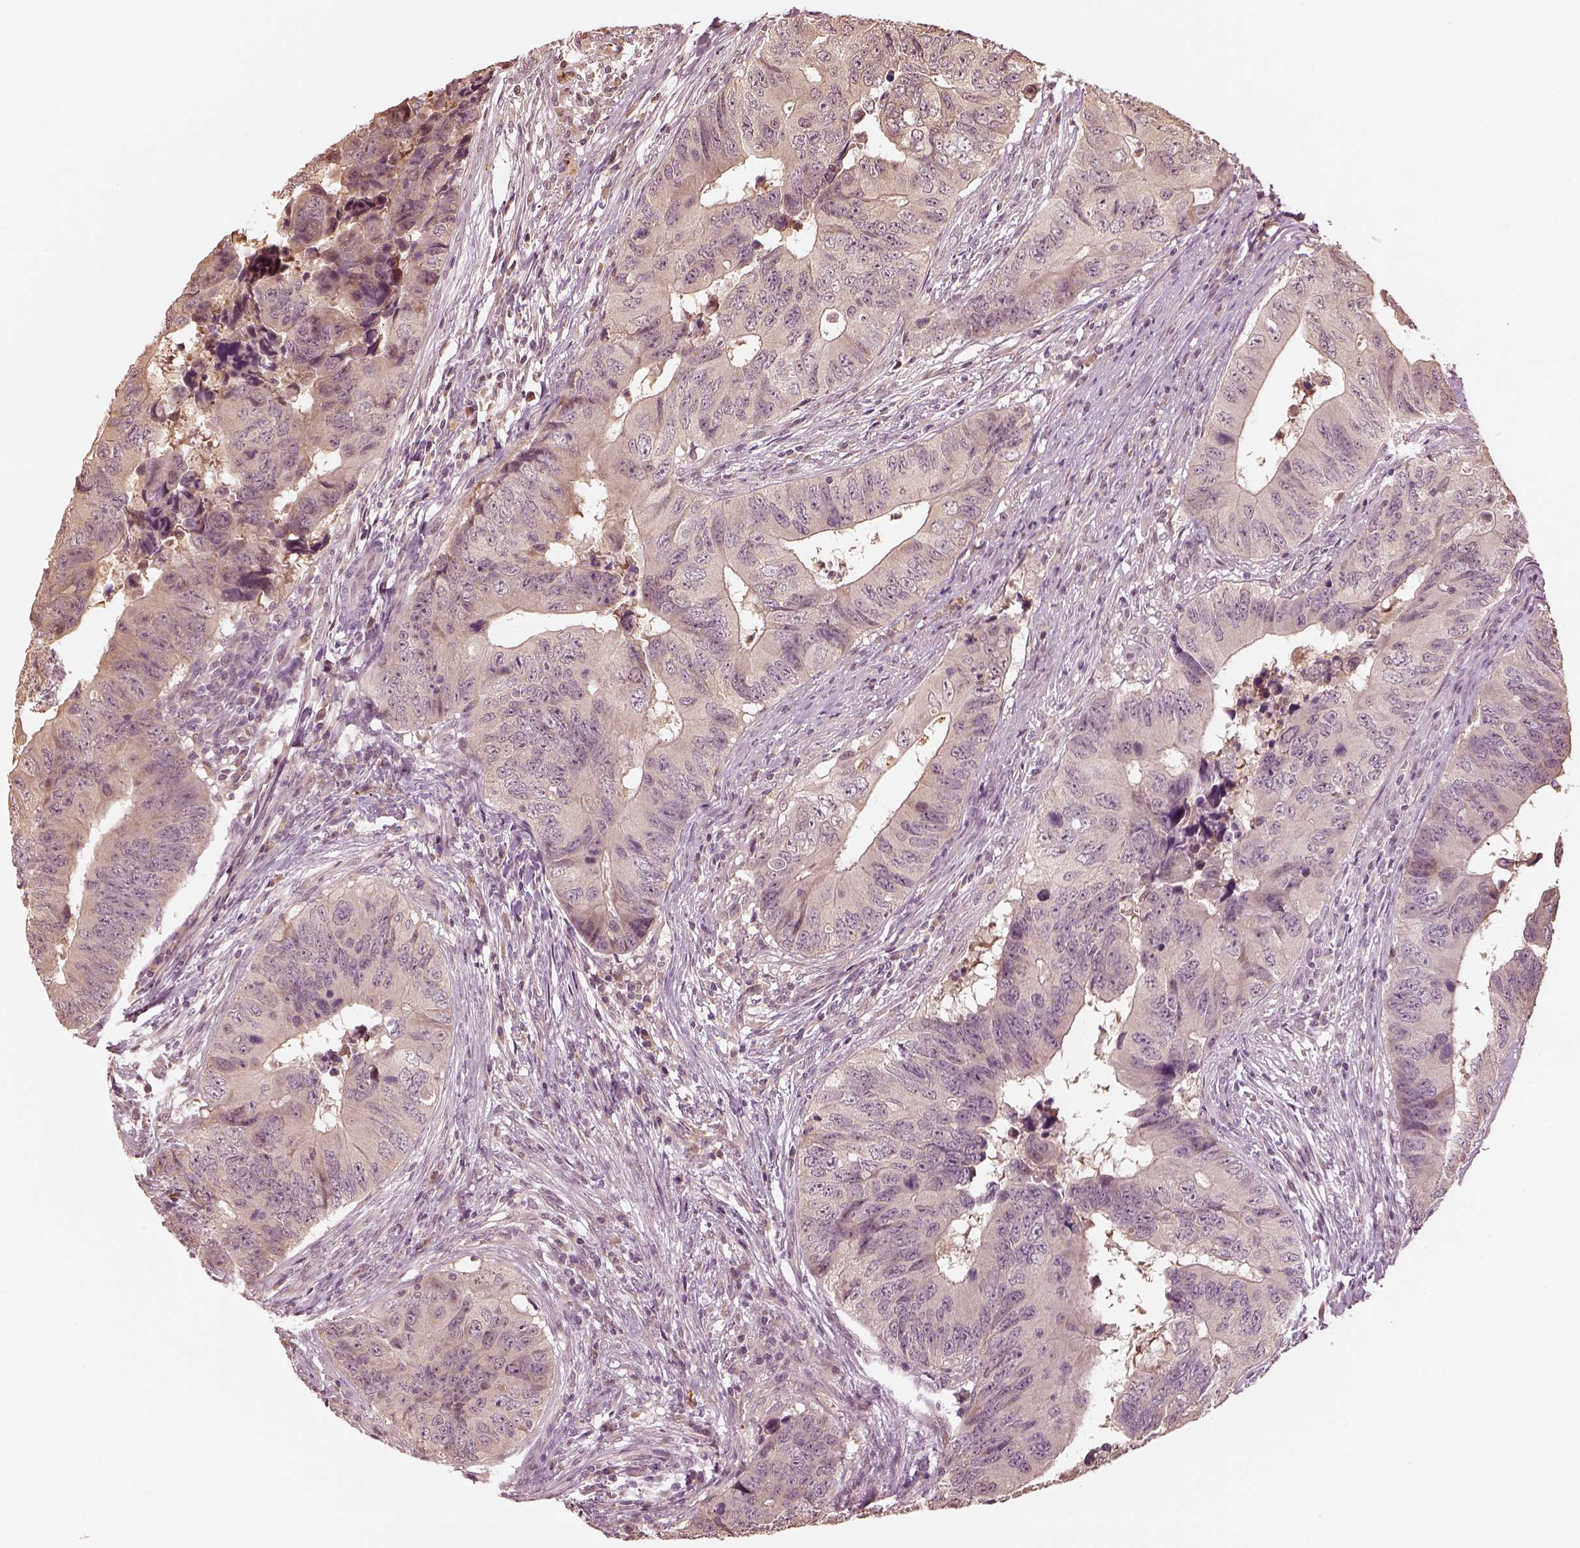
{"staining": {"intensity": "negative", "quantity": "none", "location": "none"}, "tissue": "colorectal cancer", "cell_type": "Tumor cells", "image_type": "cancer", "snomed": [{"axis": "morphology", "description": "Adenocarcinoma, NOS"}, {"axis": "topography", "description": "Colon"}], "caption": "Photomicrograph shows no significant protein expression in tumor cells of colorectal cancer (adenocarcinoma).", "gene": "CRB1", "patient": {"sex": "female", "age": 82}}